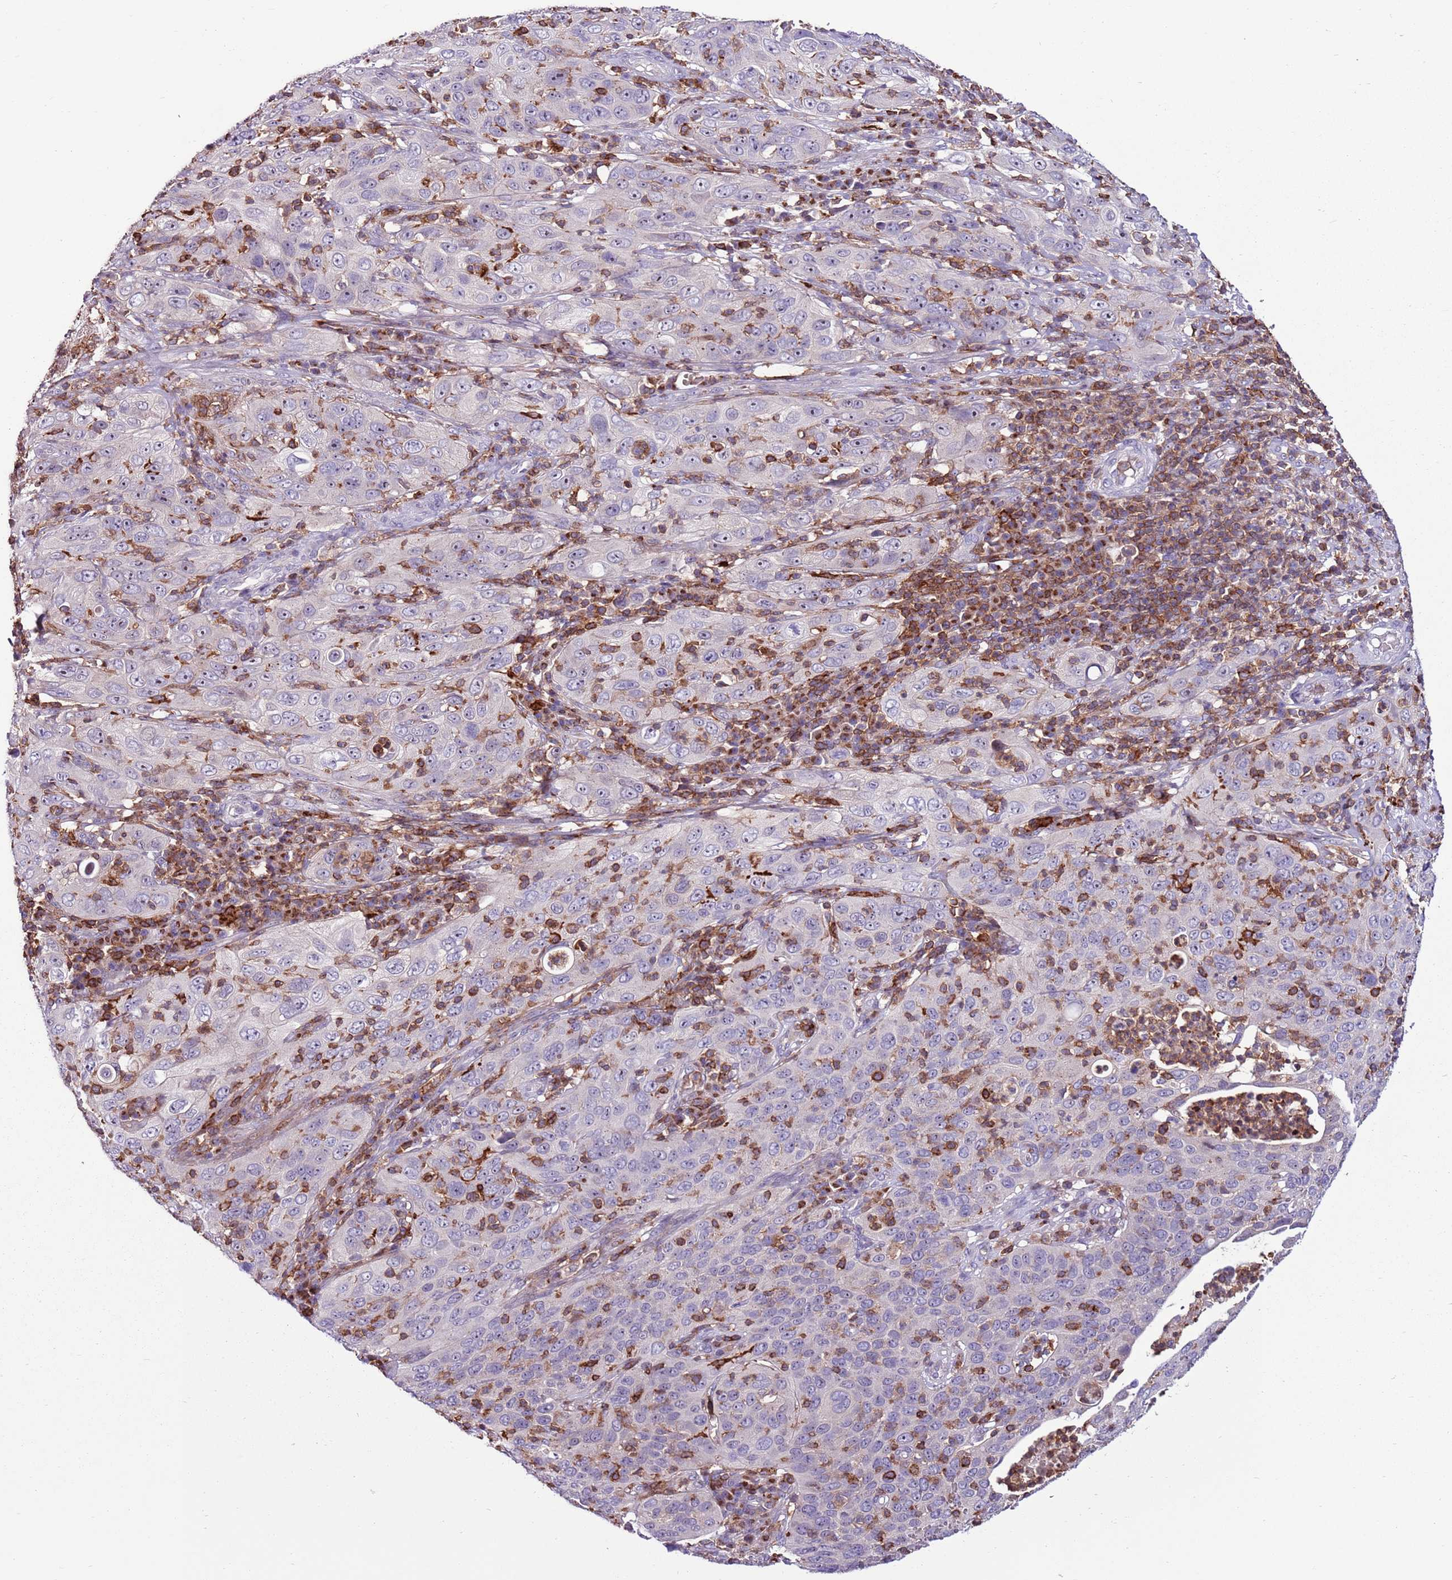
{"staining": {"intensity": "negative", "quantity": "none", "location": "none"}, "tissue": "cervical cancer", "cell_type": "Tumor cells", "image_type": "cancer", "snomed": [{"axis": "morphology", "description": "Squamous cell carcinoma, NOS"}, {"axis": "topography", "description": "Cervix"}], "caption": "This is a image of immunohistochemistry staining of cervical cancer, which shows no positivity in tumor cells. (Stains: DAB (3,3'-diaminobenzidine) immunohistochemistry (IHC) with hematoxylin counter stain, Microscopy: brightfield microscopy at high magnification).", "gene": "ZSWIM1", "patient": {"sex": "female", "age": 36}}